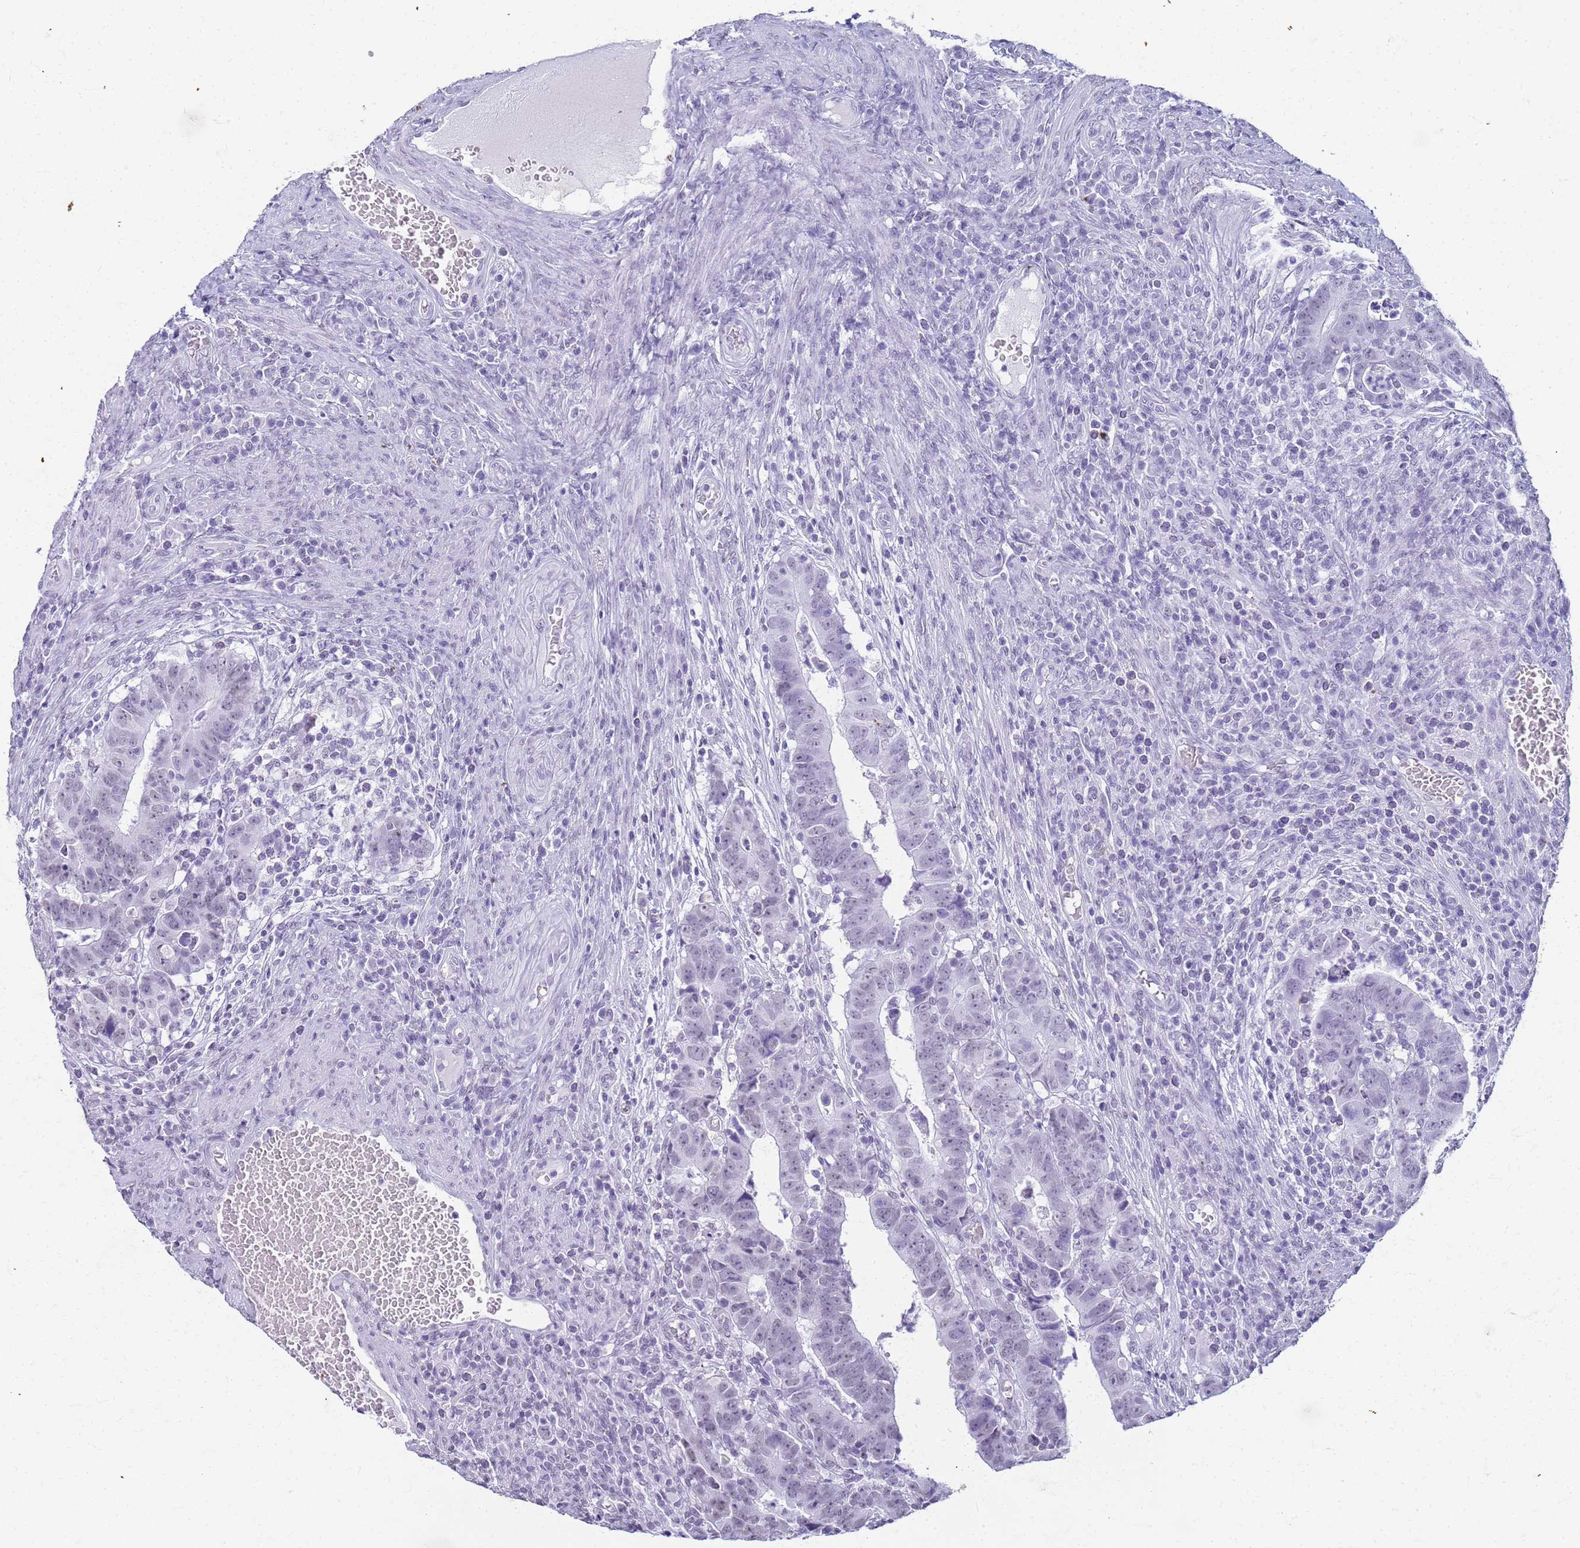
{"staining": {"intensity": "negative", "quantity": "none", "location": "none"}, "tissue": "colorectal cancer", "cell_type": "Tumor cells", "image_type": "cancer", "snomed": [{"axis": "morphology", "description": "Normal tissue, NOS"}, {"axis": "morphology", "description": "Adenocarcinoma, NOS"}, {"axis": "topography", "description": "Rectum"}], "caption": "The immunohistochemistry (IHC) image has no significant positivity in tumor cells of colorectal cancer (adenocarcinoma) tissue.", "gene": "SLC7A9", "patient": {"sex": "female", "age": 65}}